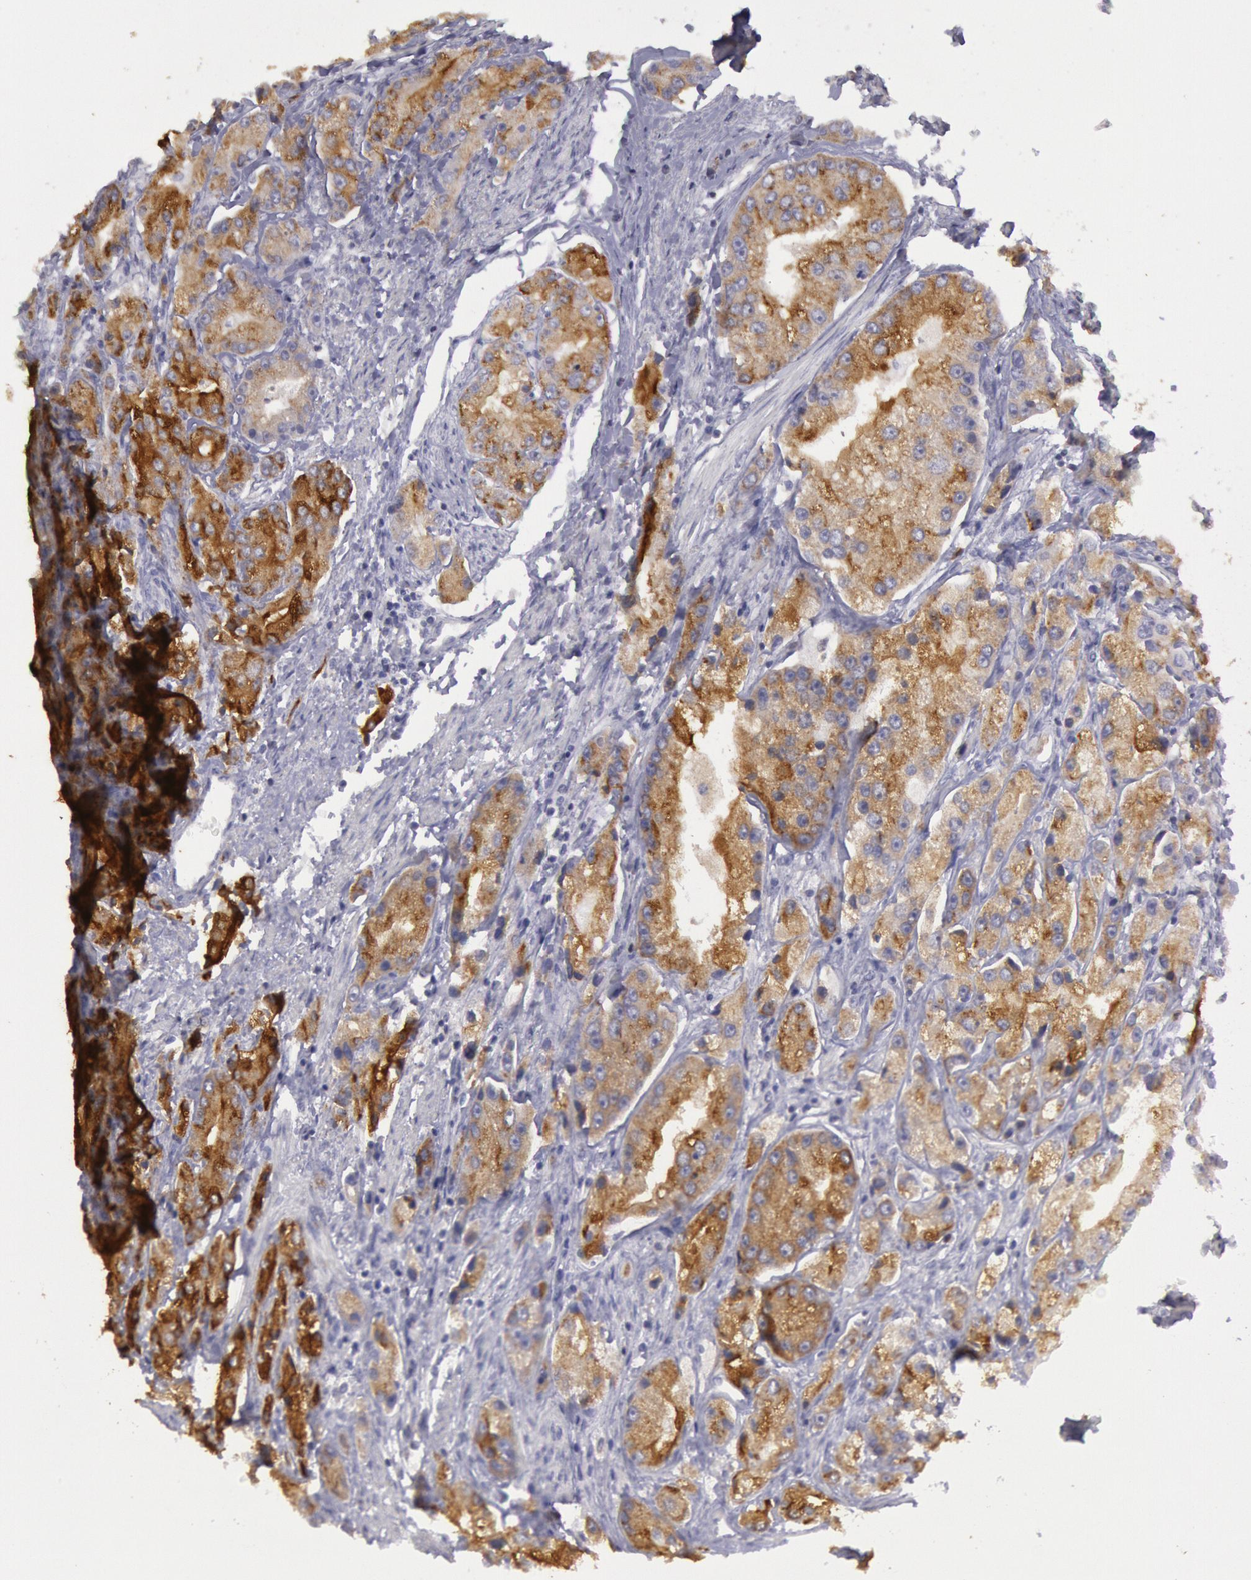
{"staining": {"intensity": "weak", "quantity": ">75%", "location": "cytoplasmic/membranous"}, "tissue": "prostate cancer", "cell_type": "Tumor cells", "image_type": "cancer", "snomed": [{"axis": "morphology", "description": "Adenocarcinoma, Medium grade"}, {"axis": "topography", "description": "Prostate"}], "caption": "Prostate medium-grade adenocarcinoma stained with a protein marker reveals weak staining in tumor cells.", "gene": "RAB27A", "patient": {"sex": "male", "age": 72}}